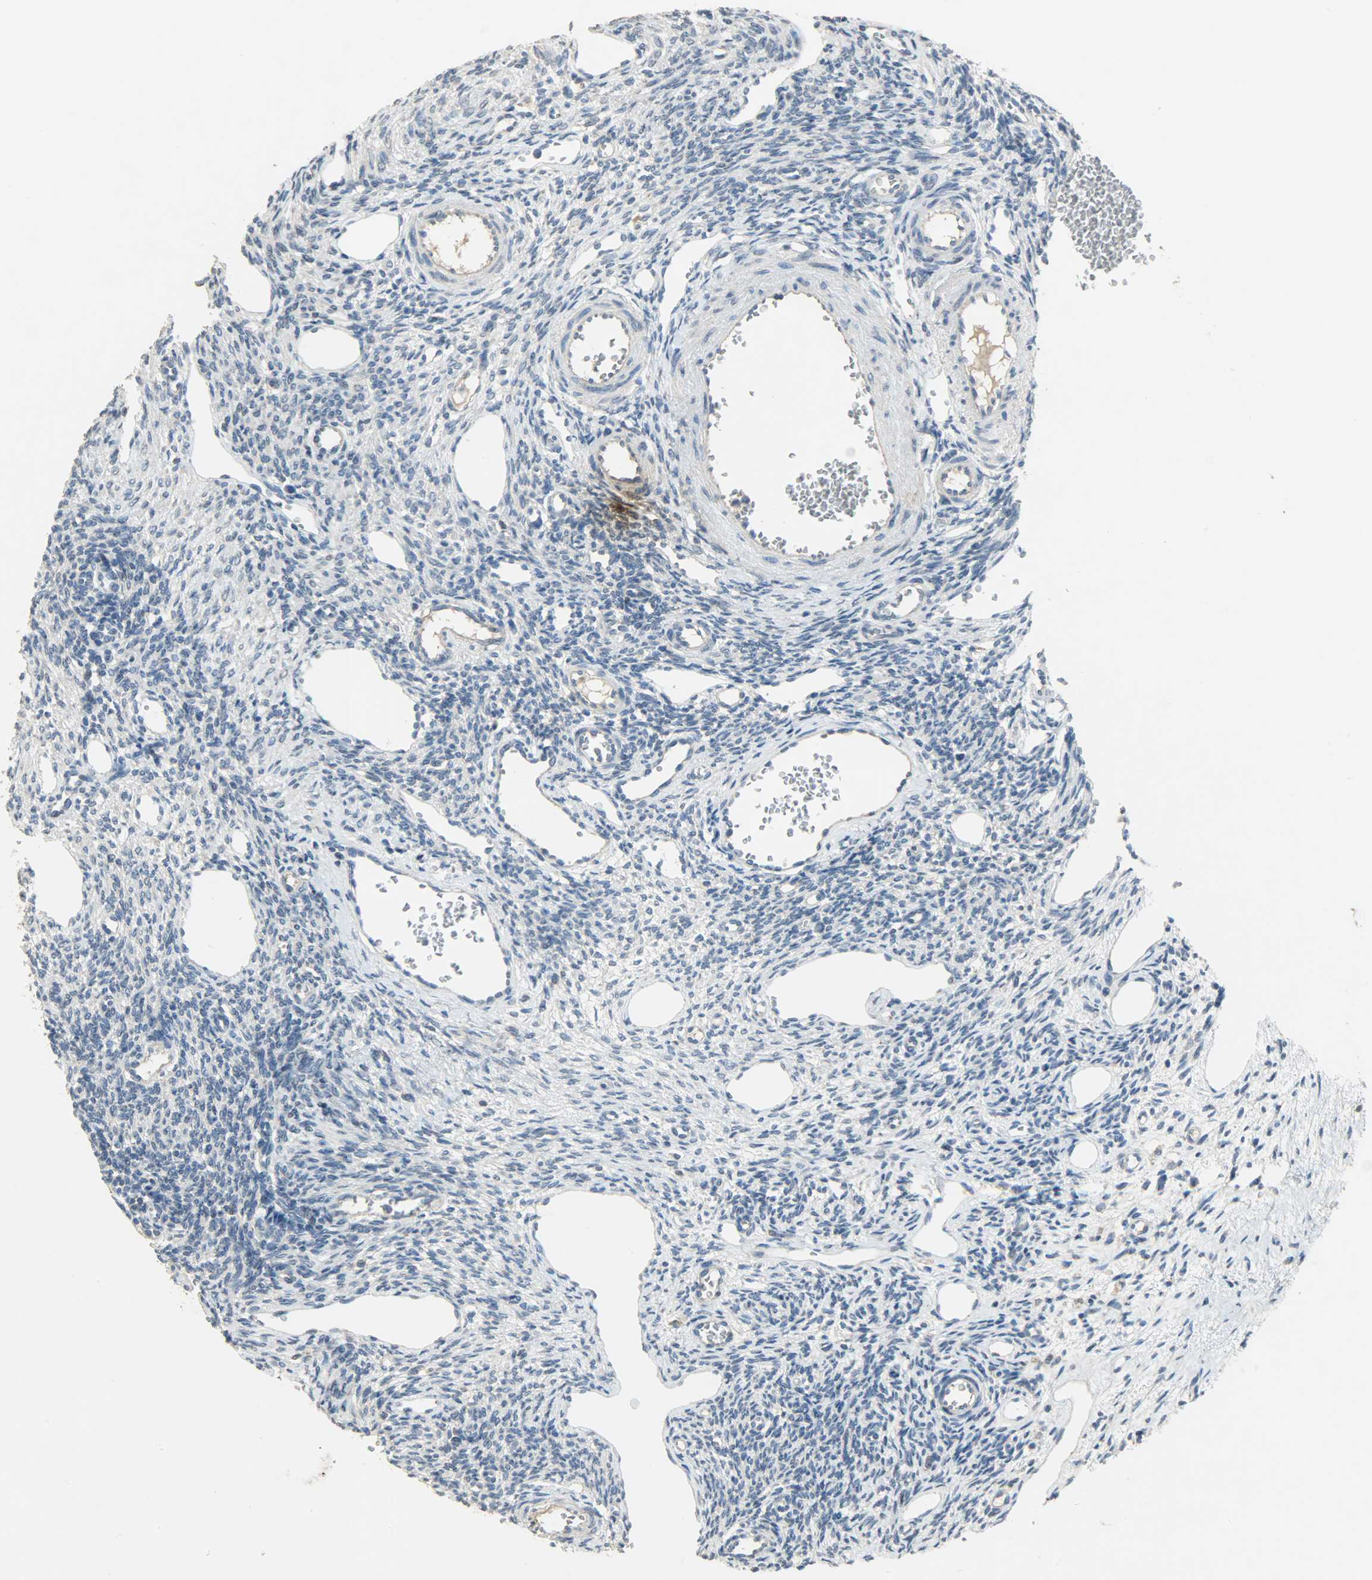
{"staining": {"intensity": "negative", "quantity": "none", "location": "none"}, "tissue": "ovary", "cell_type": "Ovarian stroma cells", "image_type": "normal", "snomed": [{"axis": "morphology", "description": "Normal tissue, NOS"}, {"axis": "topography", "description": "Ovary"}], "caption": "An immunohistochemistry (IHC) micrograph of benign ovary is shown. There is no staining in ovarian stroma cells of ovary. (Brightfield microscopy of DAB immunohistochemistry (IHC) at high magnification).", "gene": "DNAJB6", "patient": {"sex": "female", "age": 33}}